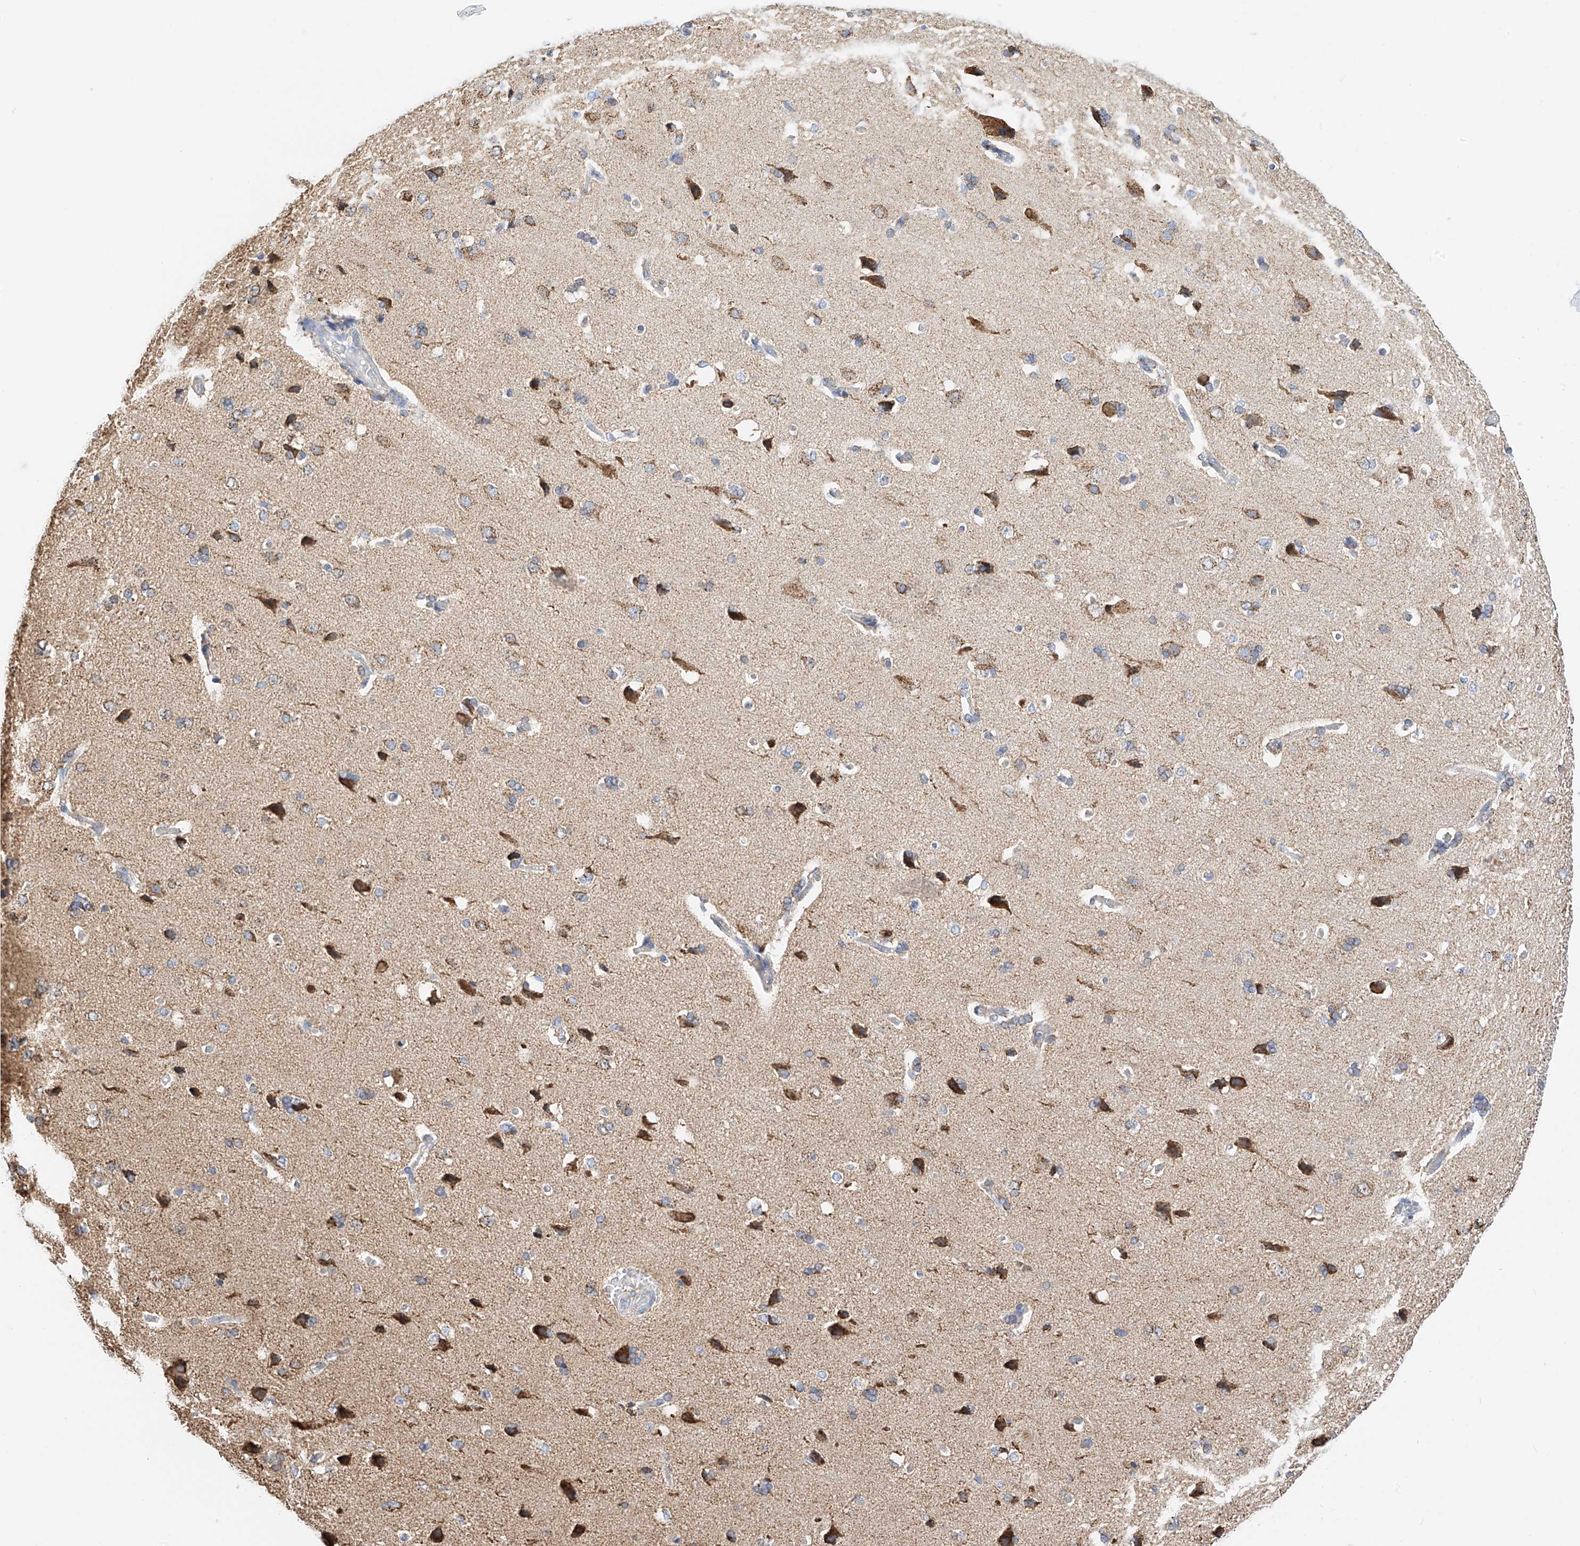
{"staining": {"intensity": "negative", "quantity": "none", "location": "none"}, "tissue": "cerebral cortex", "cell_type": "Endothelial cells", "image_type": "normal", "snomed": [{"axis": "morphology", "description": "Normal tissue, NOS"}, {"axis": "topography", "description": "Cerebral cortex"}], "caption": "Cerebral cortex stained for a protein using IHC exhibits no positivity endothelial cells.", "gene": "NALCN", "patient": {"sex": "male", "age": 62}}